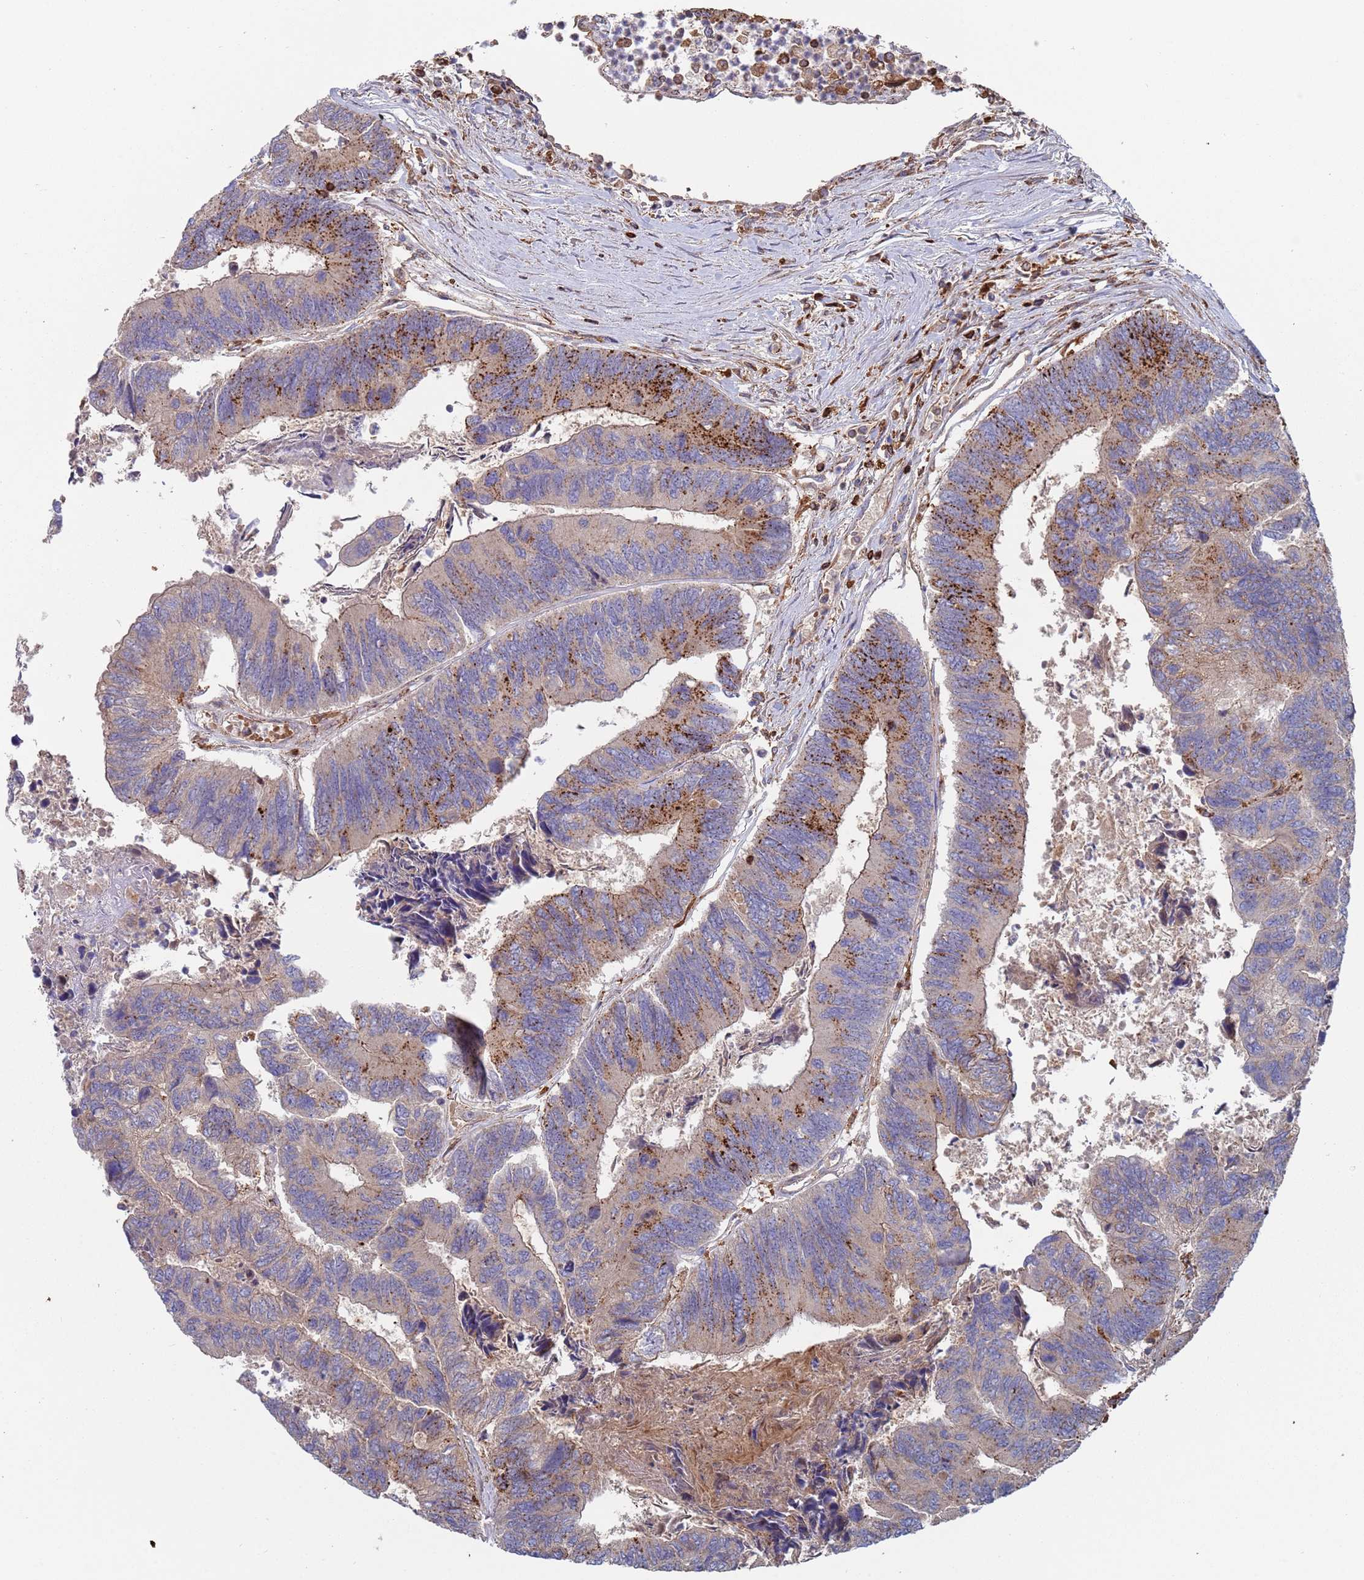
{"staining": {"intensity": "moderate", "quantity": "25%-75%", "location": "cytoplasmic/membranous"}, "tissue": "colorectal cancer", "cell_type": "Tumor cells", "image_type": "cancer", "snomed": [{"axis": "morphology", "description": "Adenocarcinoma, NOS"}, {"axis": "topography", "description": "Colon"}], "caption": "A histopathology image of human colorectal cancer (adenocarcinoma) stained for a protein reveals moderate cytoplasmic/membranous brown staining in tumor cells.", "gene": "MALRD1", "patient": {"sex": "female", "age": 67}}